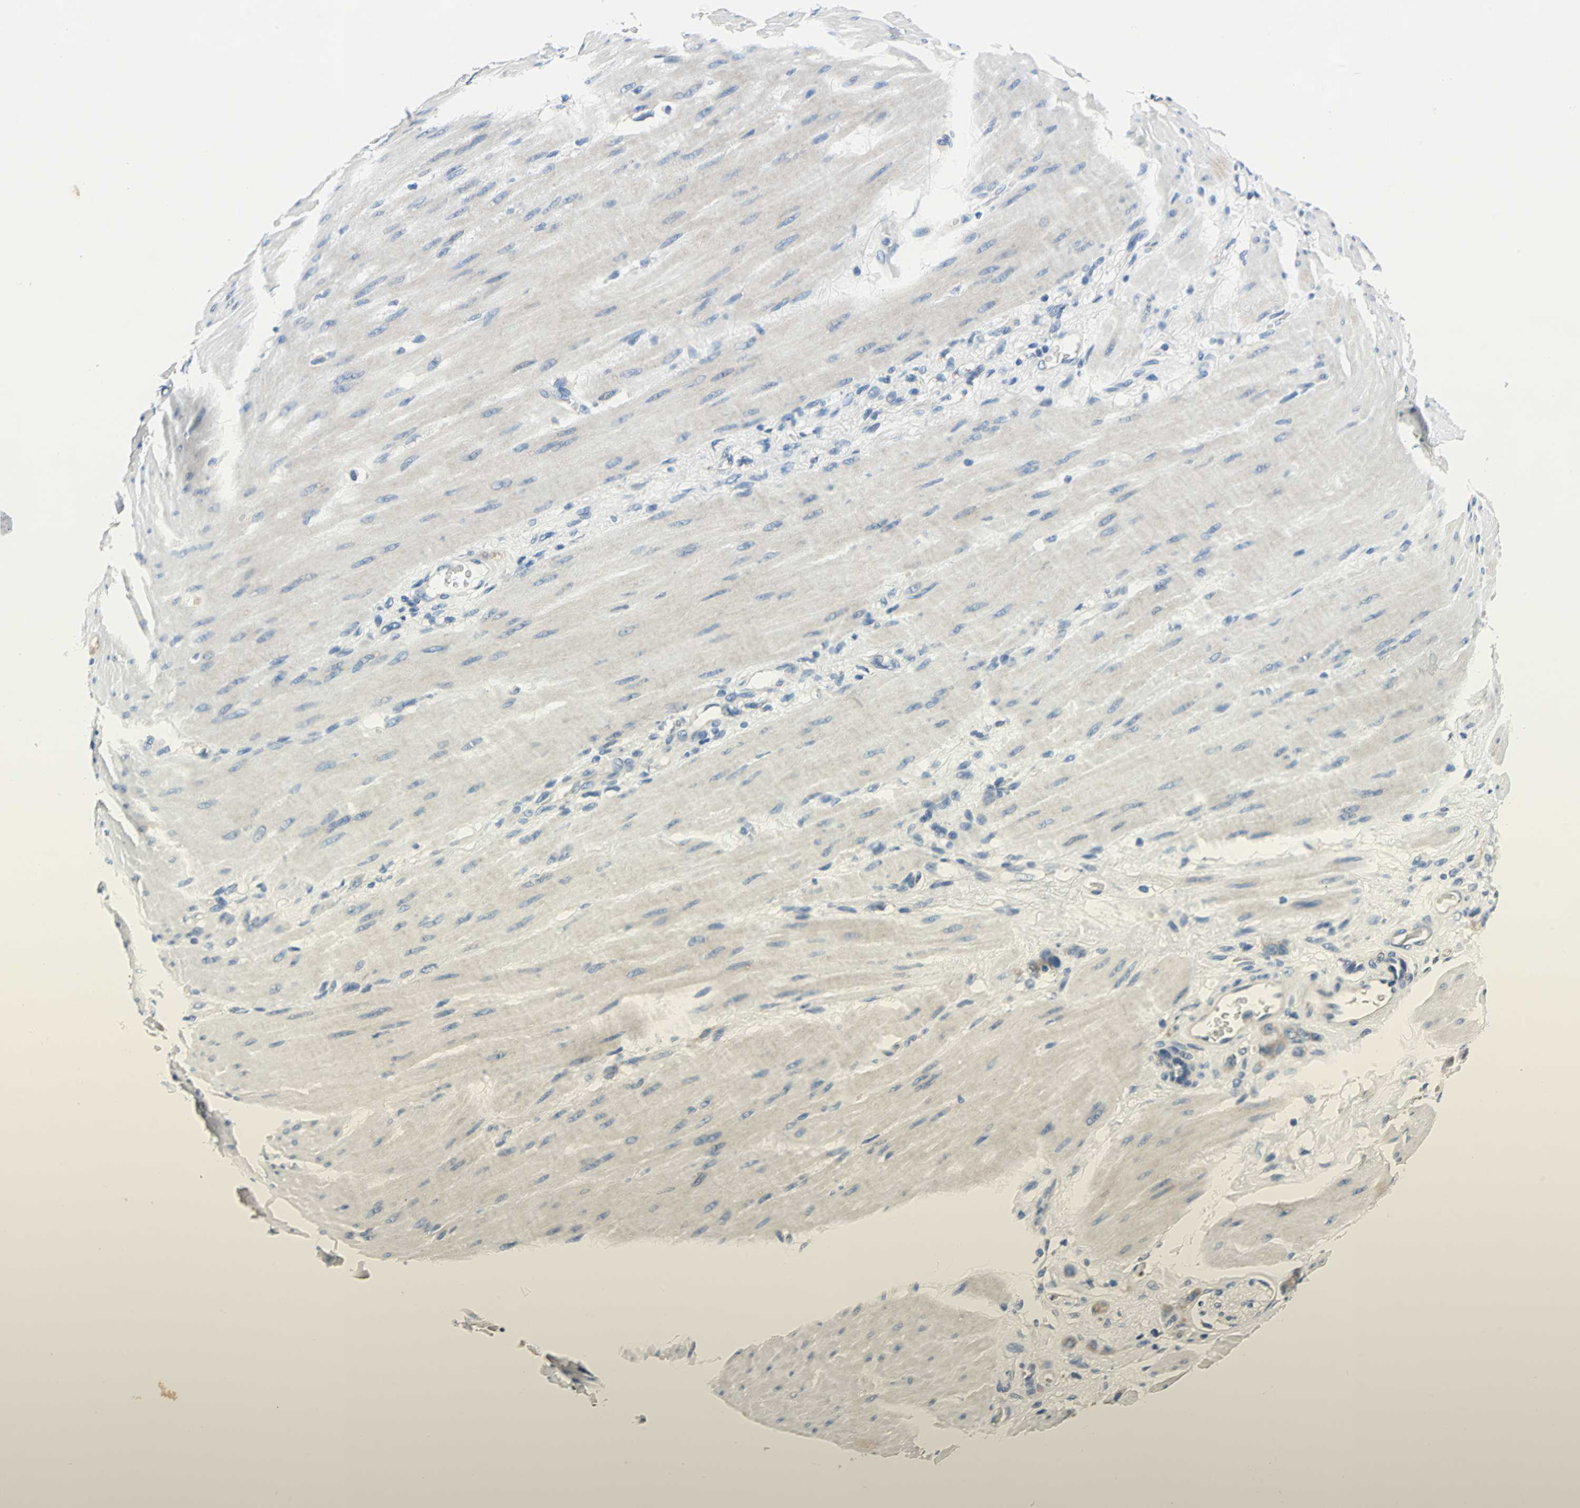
{"staining": {"intensity": "negative", "quantity": "none", "location": "none"}, "tissue": "stomach cancer", "cell_type": "Tumor cells", "image_type": "cancer", "snomed": [{"axis": "morphology", "description": "Normal tissue, NOS"}, {"axis": "morphology", "description": "Adenocarcinoma, NOS"}, {"axis": "topography", "description": "Stomach"}], "caption": "IHC of human stomach cancer shows no positivity in tumor cells.", "gene": "RASD2", "patient": {"sex": "male", "age": 82}}